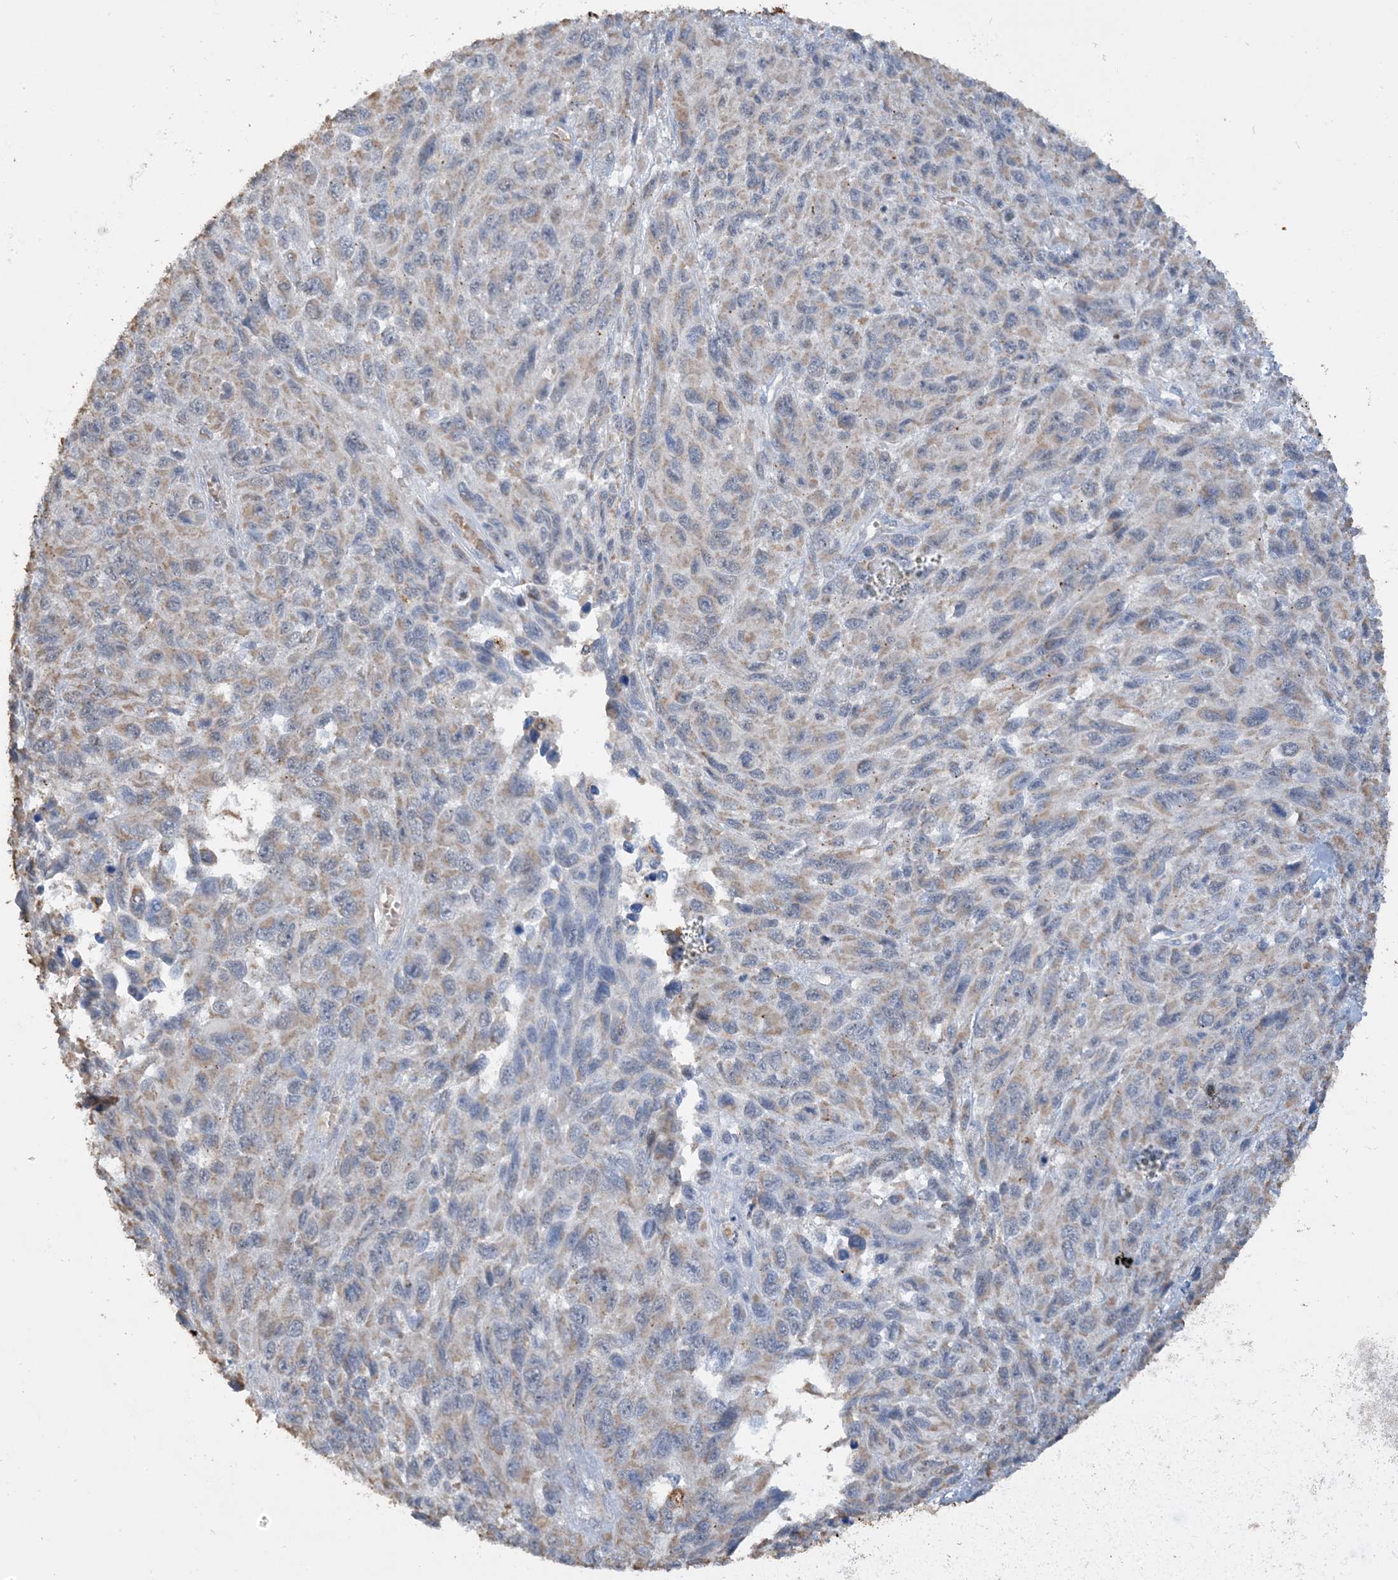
{"staining": {"intensity": "weak", "quantity": "25%-75%", "location": "cytoplasmic/membranous"}, "tissue": "melanoma", "cell_type": "Tumor cells", "image_type": "cancer", "snomed": [{"axis": "morphology", "description": "Malignant melanoma, NOS"}, {"axis": "topography", "description": "Skin"}], "caption": "Protein expression analysis of human melanoma reveals weak cytoplasmic/membranous expression in about 25%-75% of tumor cells.", "gene": "SFMBT2", "patient": {"sex": "female", "age": 96}}